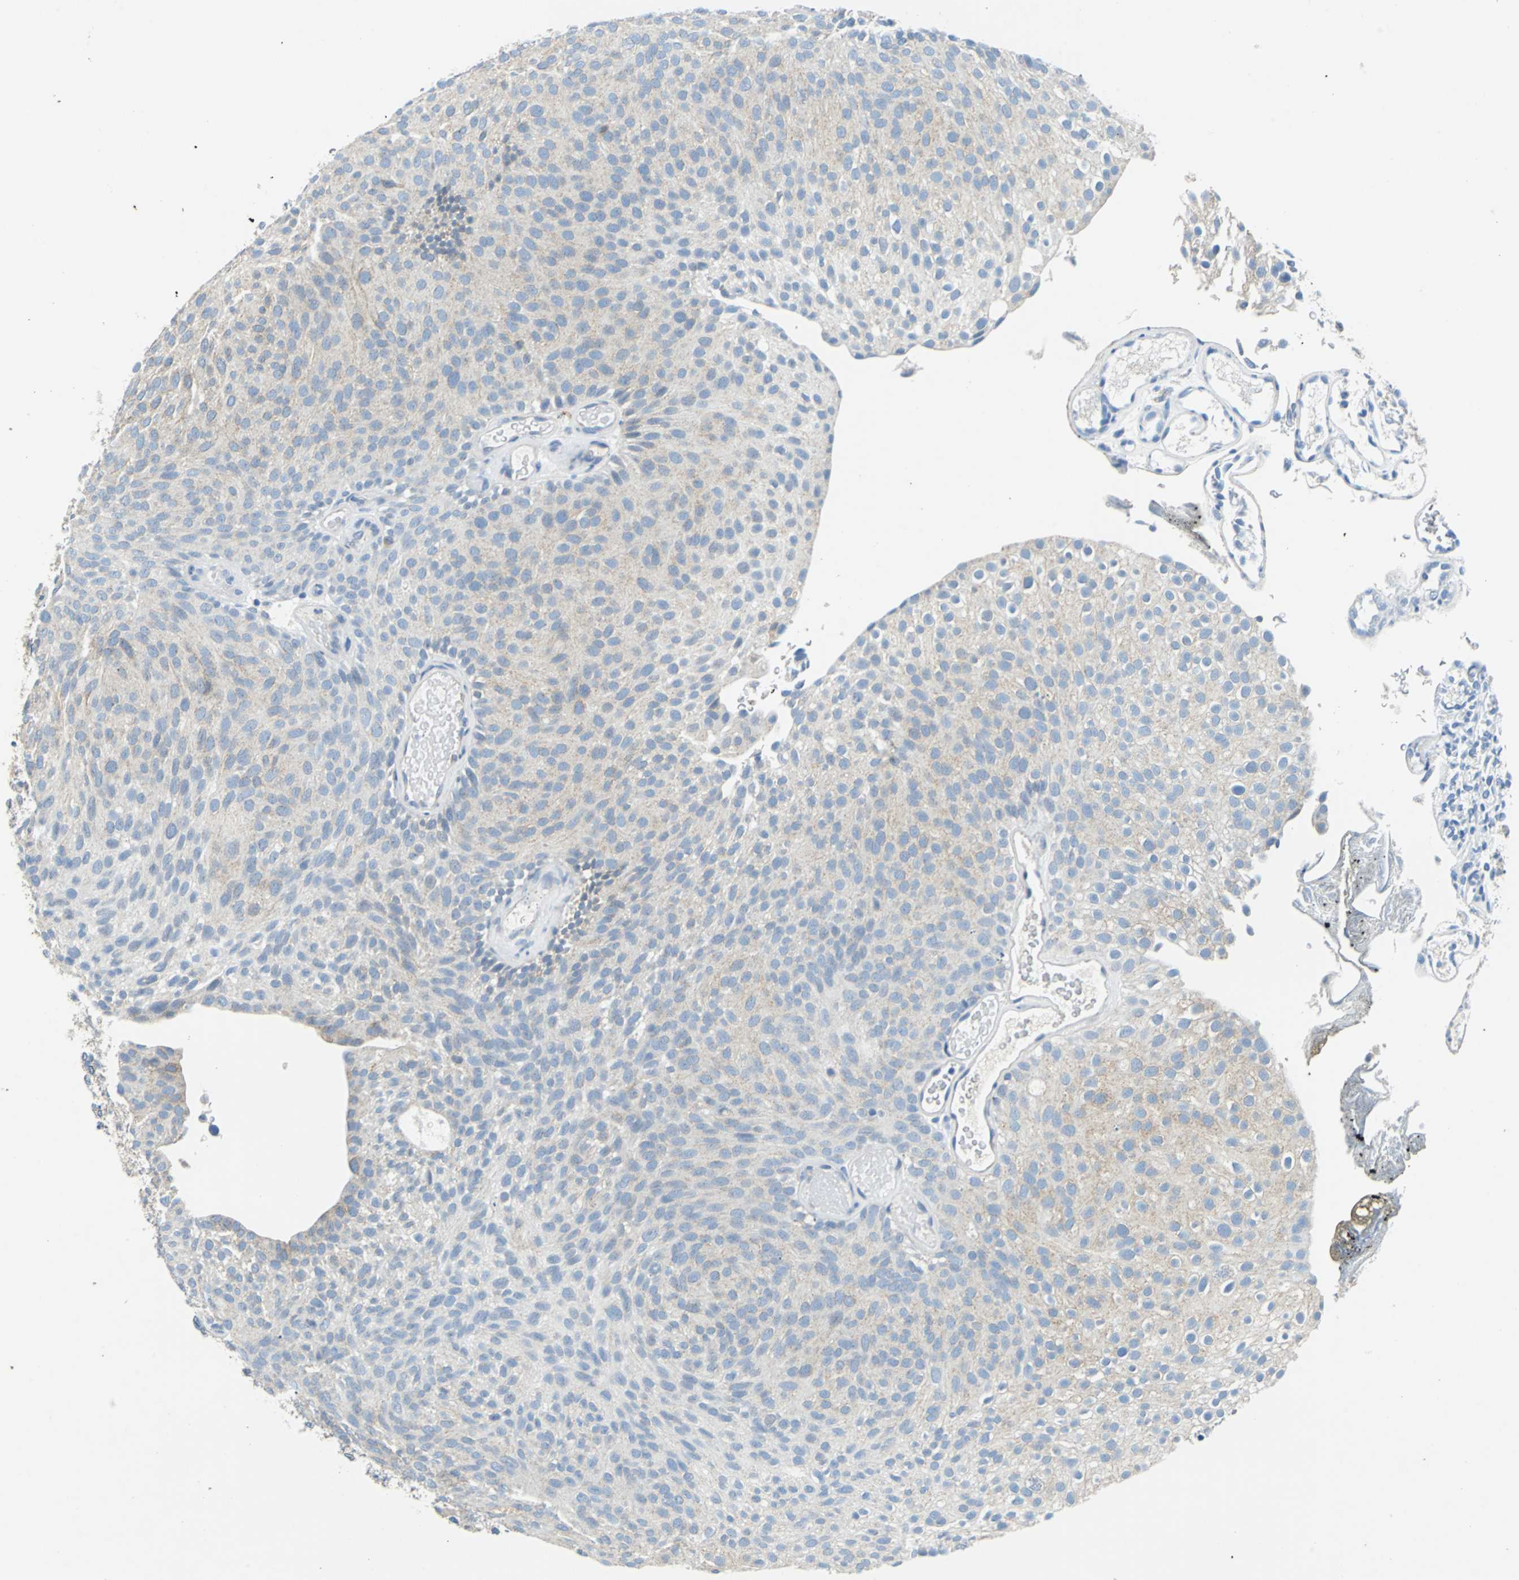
{"staining": {"intensity": "weak", "quantity": "<25%", "location": "cytoplasmic/membranous"}, "tissue": "urothelial cancer", "cell_type": "Tumor cells", "image_type": "cancer", "snomed": [{"axis": "morphology", "description": "Urothelial carcinoma, Low grade"}, {"axis": "topography", "description": "Urinary bladder"}], "caption": "An IHC photomicrograph of urothelial carcinoma (low-grade) is shown. There is no staining in tumor cells of urothelial carcinoma (low-grade).", "gene": "TEX264", "patient": {"sex": "male", "age": 78}}